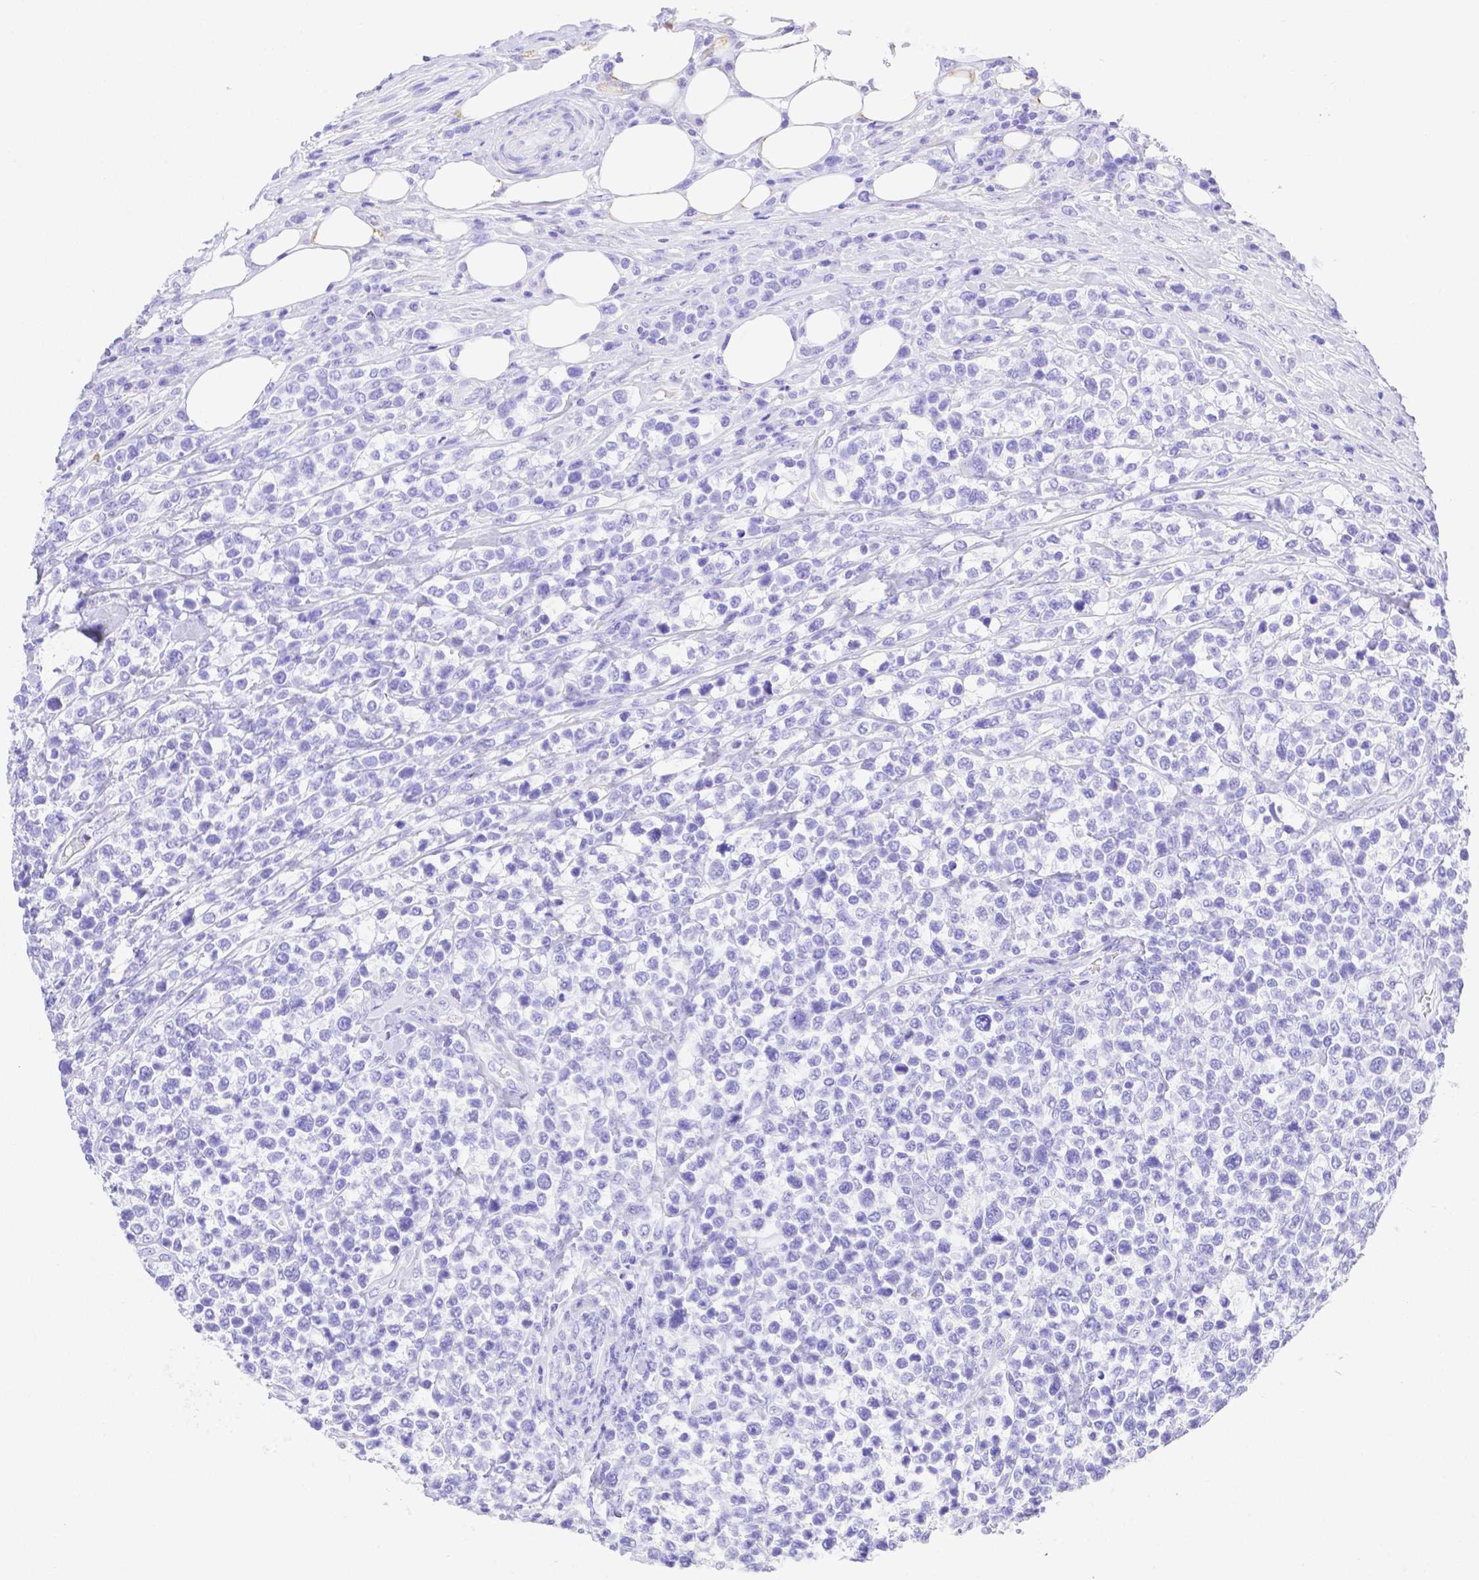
{"staining": {"intensity": "negative", "quantity": "none", "location": "none"}, "tissue": "lymphoma", "cell_type": "Tumor cells", "image_type": "cancer", "snomed": [{"axis": "morphology", "description": "Malignant lymphoma, non-Hodgkin's type, High grade"}, {"axis": "topography", "description": "Soft tissue"}], "caption": "Micrograph shows no protein staining in tumor cells of high-grade malignant lymphoma, non-Hodgkin's type tissue.", "gene": "SMR3A", "patient": {"sex": "female", "age": 56}}